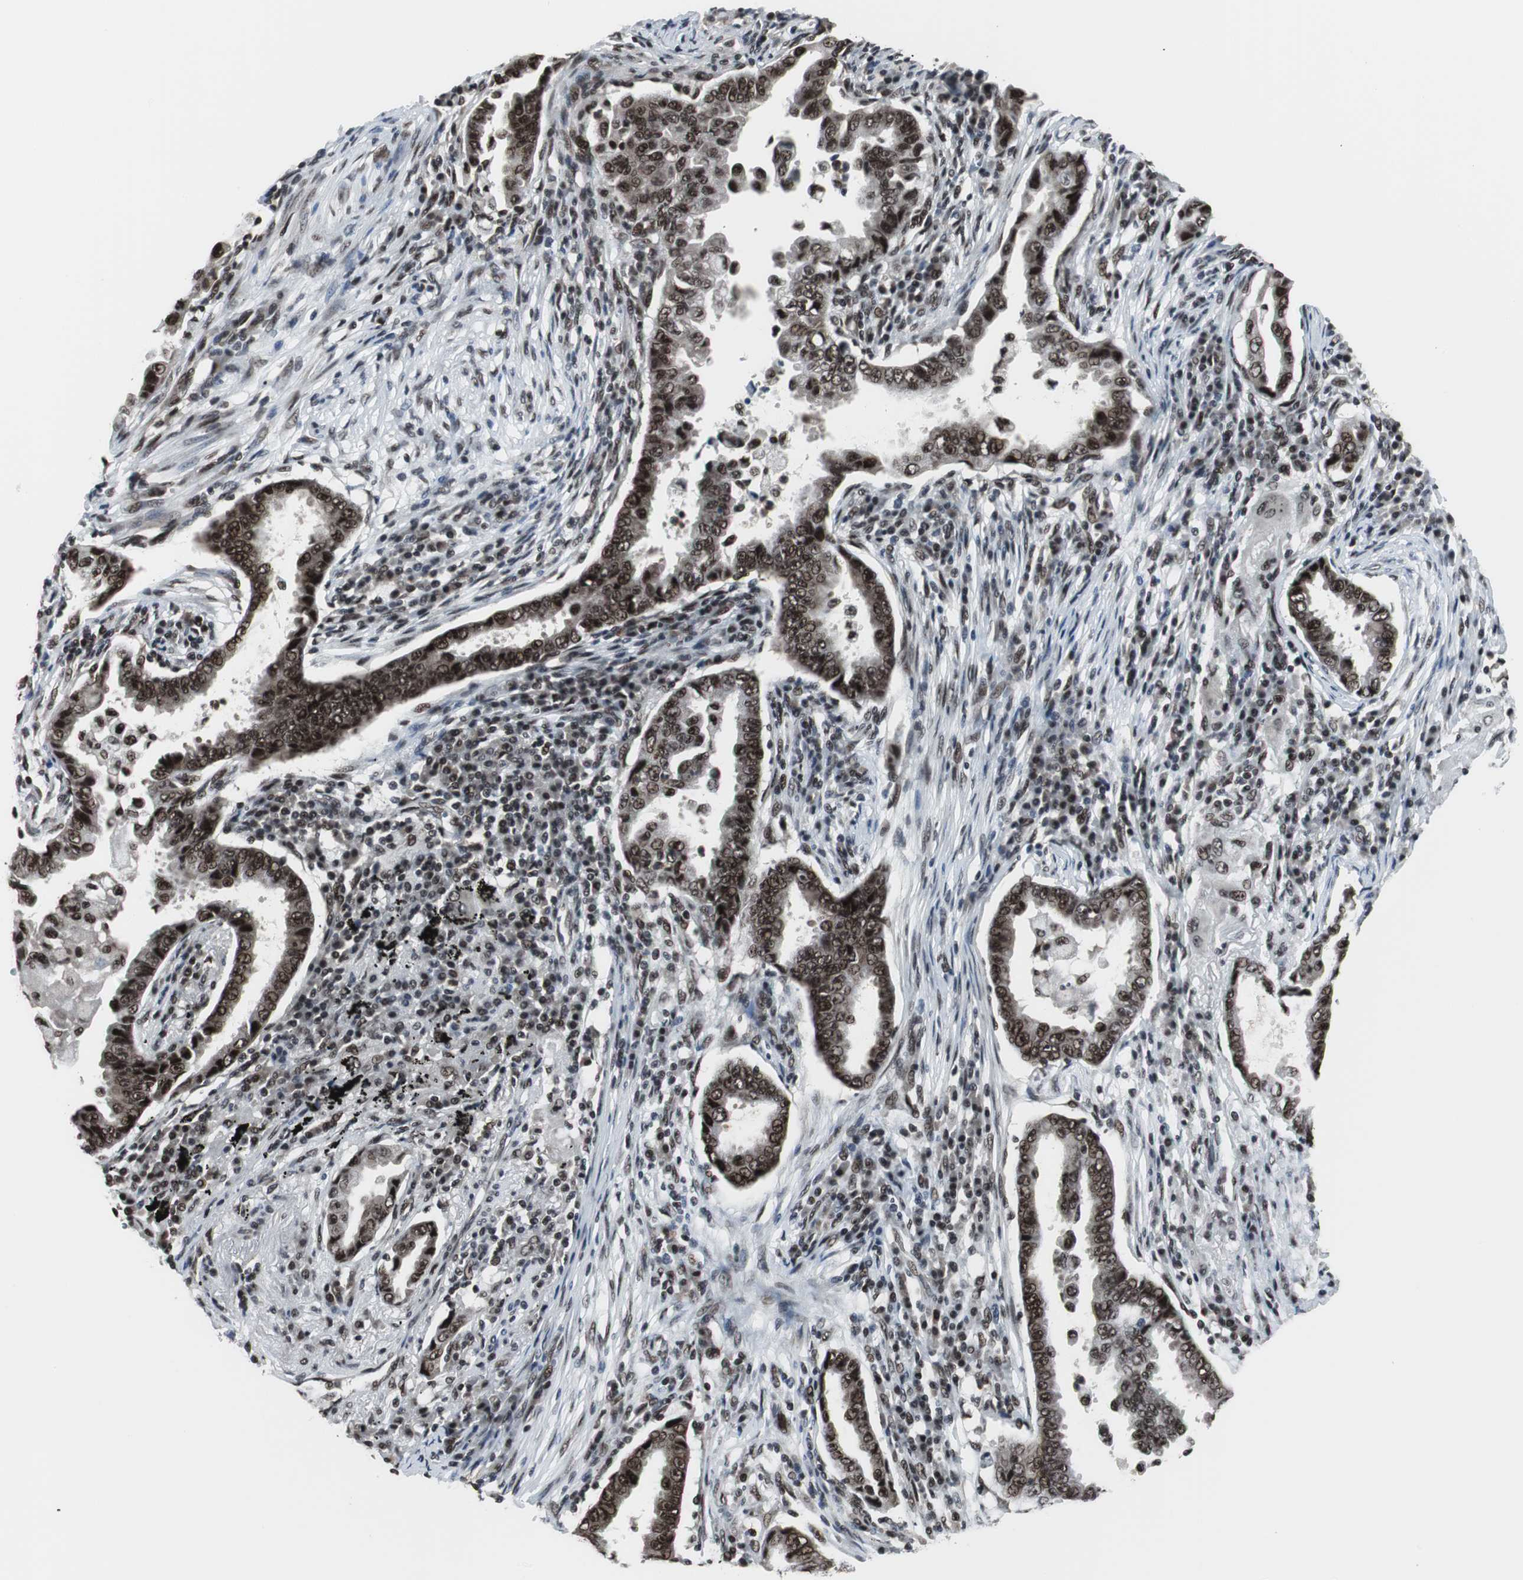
{"staining": {"intensity": "strong", "quantity": ">75%", "location": "nuclear"}, "tissue": "lung cancer", "cell_type": "Tumor cells", "image_type": "cancer", "snomed": [{"axis": "morphology", "description": "Normal tissue, NOS"}, {"axis": "morphology", "description": "Inflammation, NOS"}, {"axis": "morphology", "description": "Adenocarcinoma, NOS"}, {"axis": "topography", "description": "Lung"}], "caption": "IHC (DAB) staining of human lung cancer (adenocarcinoma) shows strong nuclear protein staining in approximately >75% of tumor cells. Nuclei are stained in blue.", "gene": "CDK9", "patient": {"sex": "female", "age": 64}}